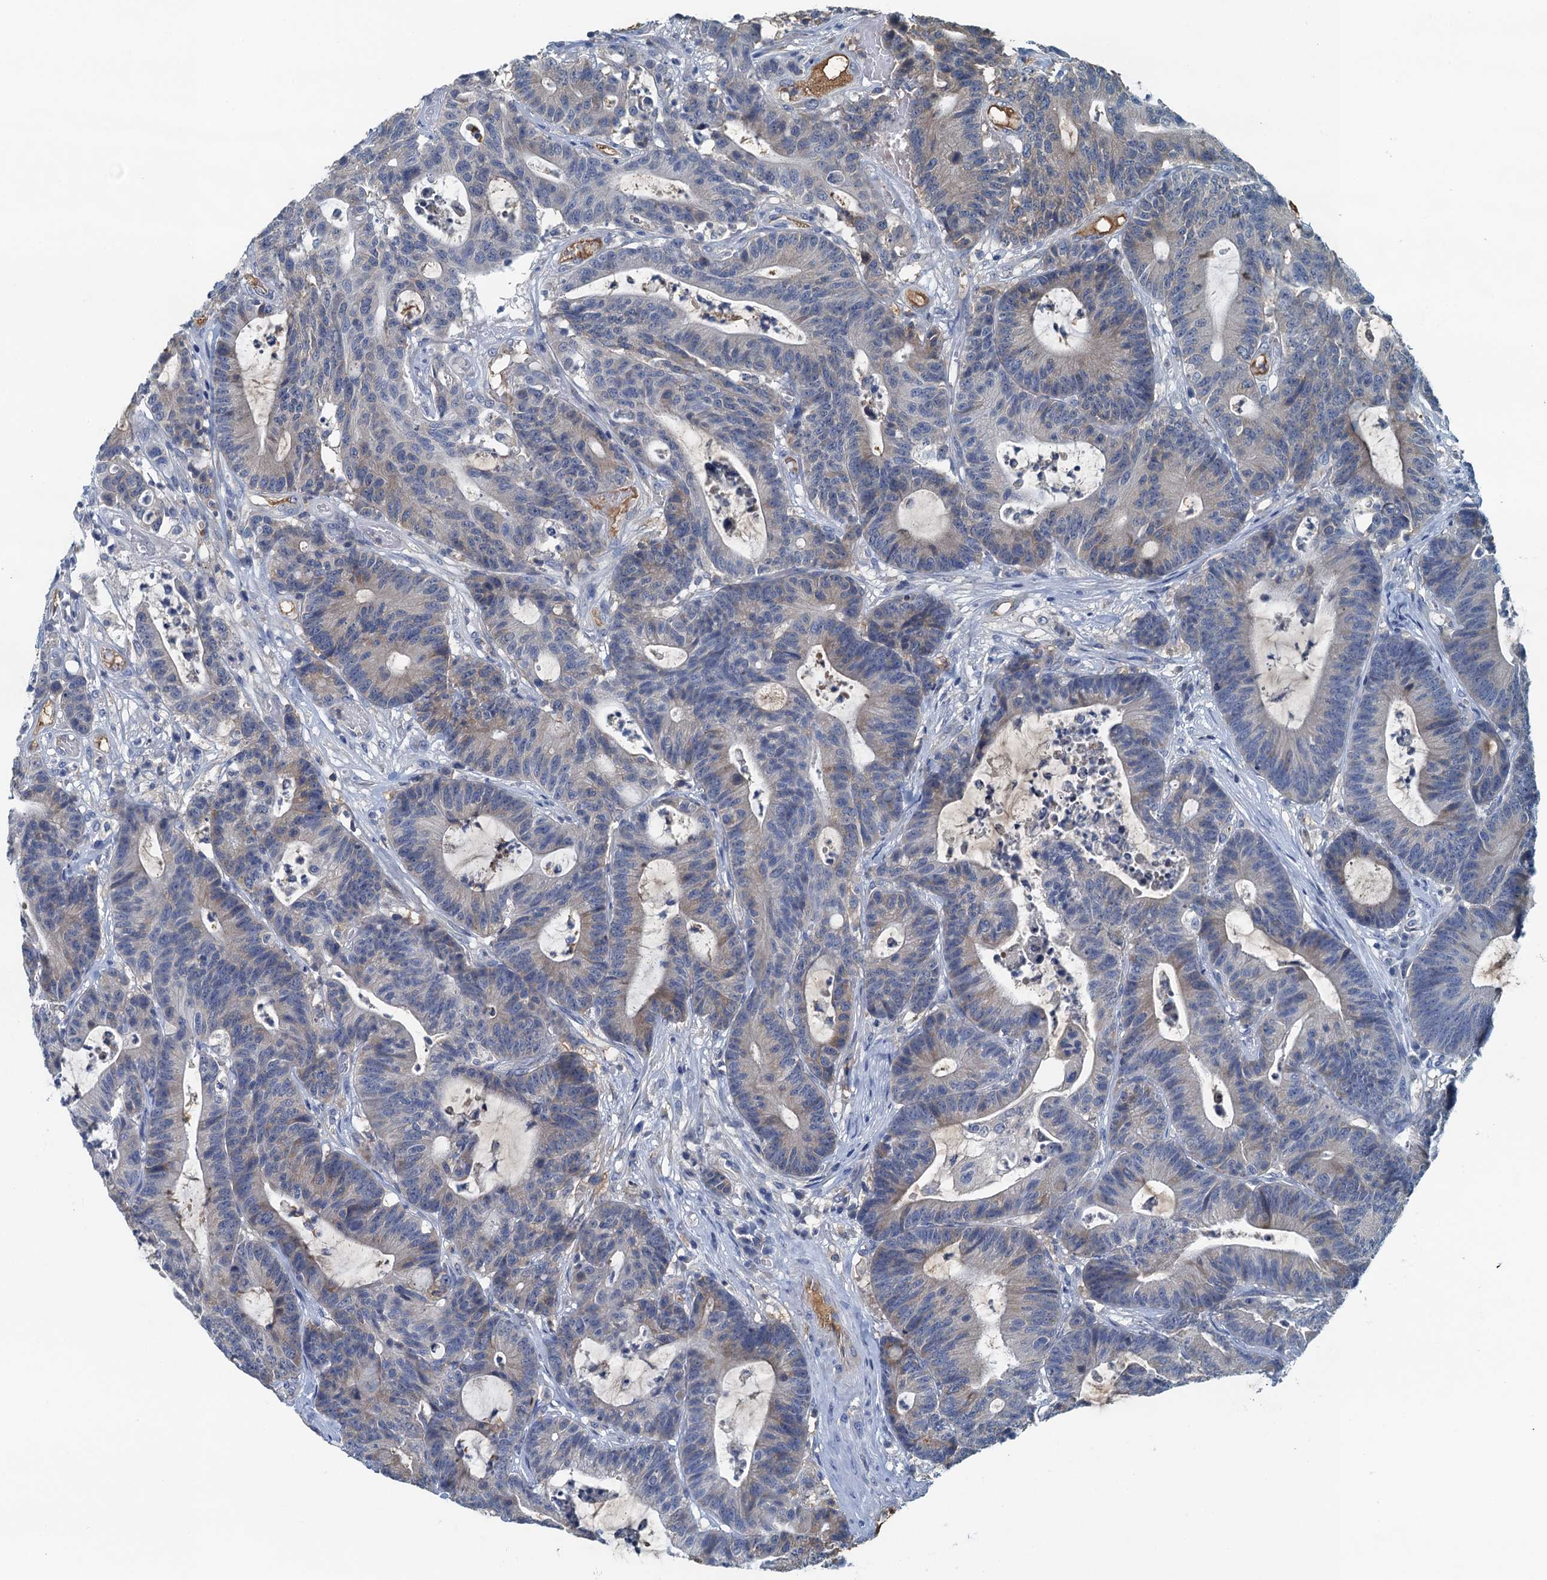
{"staining": {"intensity": "weak", "quantity": "<25%", "location": "cytoplasmic/membranous"}, "tissue": "colorectal cancer", "cell_type": "Tumor cells", "image_type": "cancer", "snomed": [{"axis": "morphology", "description": "Adenocarcinoma, NOS"}, {"axis": "topography", "description": "Colon"}], "caption": "Photomicrograph shows no significant protein positivity in tumor cells of adenocarcinoma (colorectal). The staining is performed using DAB brown chromogen with nuclei counter-stained in using hematoxylin.", "gene": "LSM14B", "patient": {"sex": "female", "age": 84}}